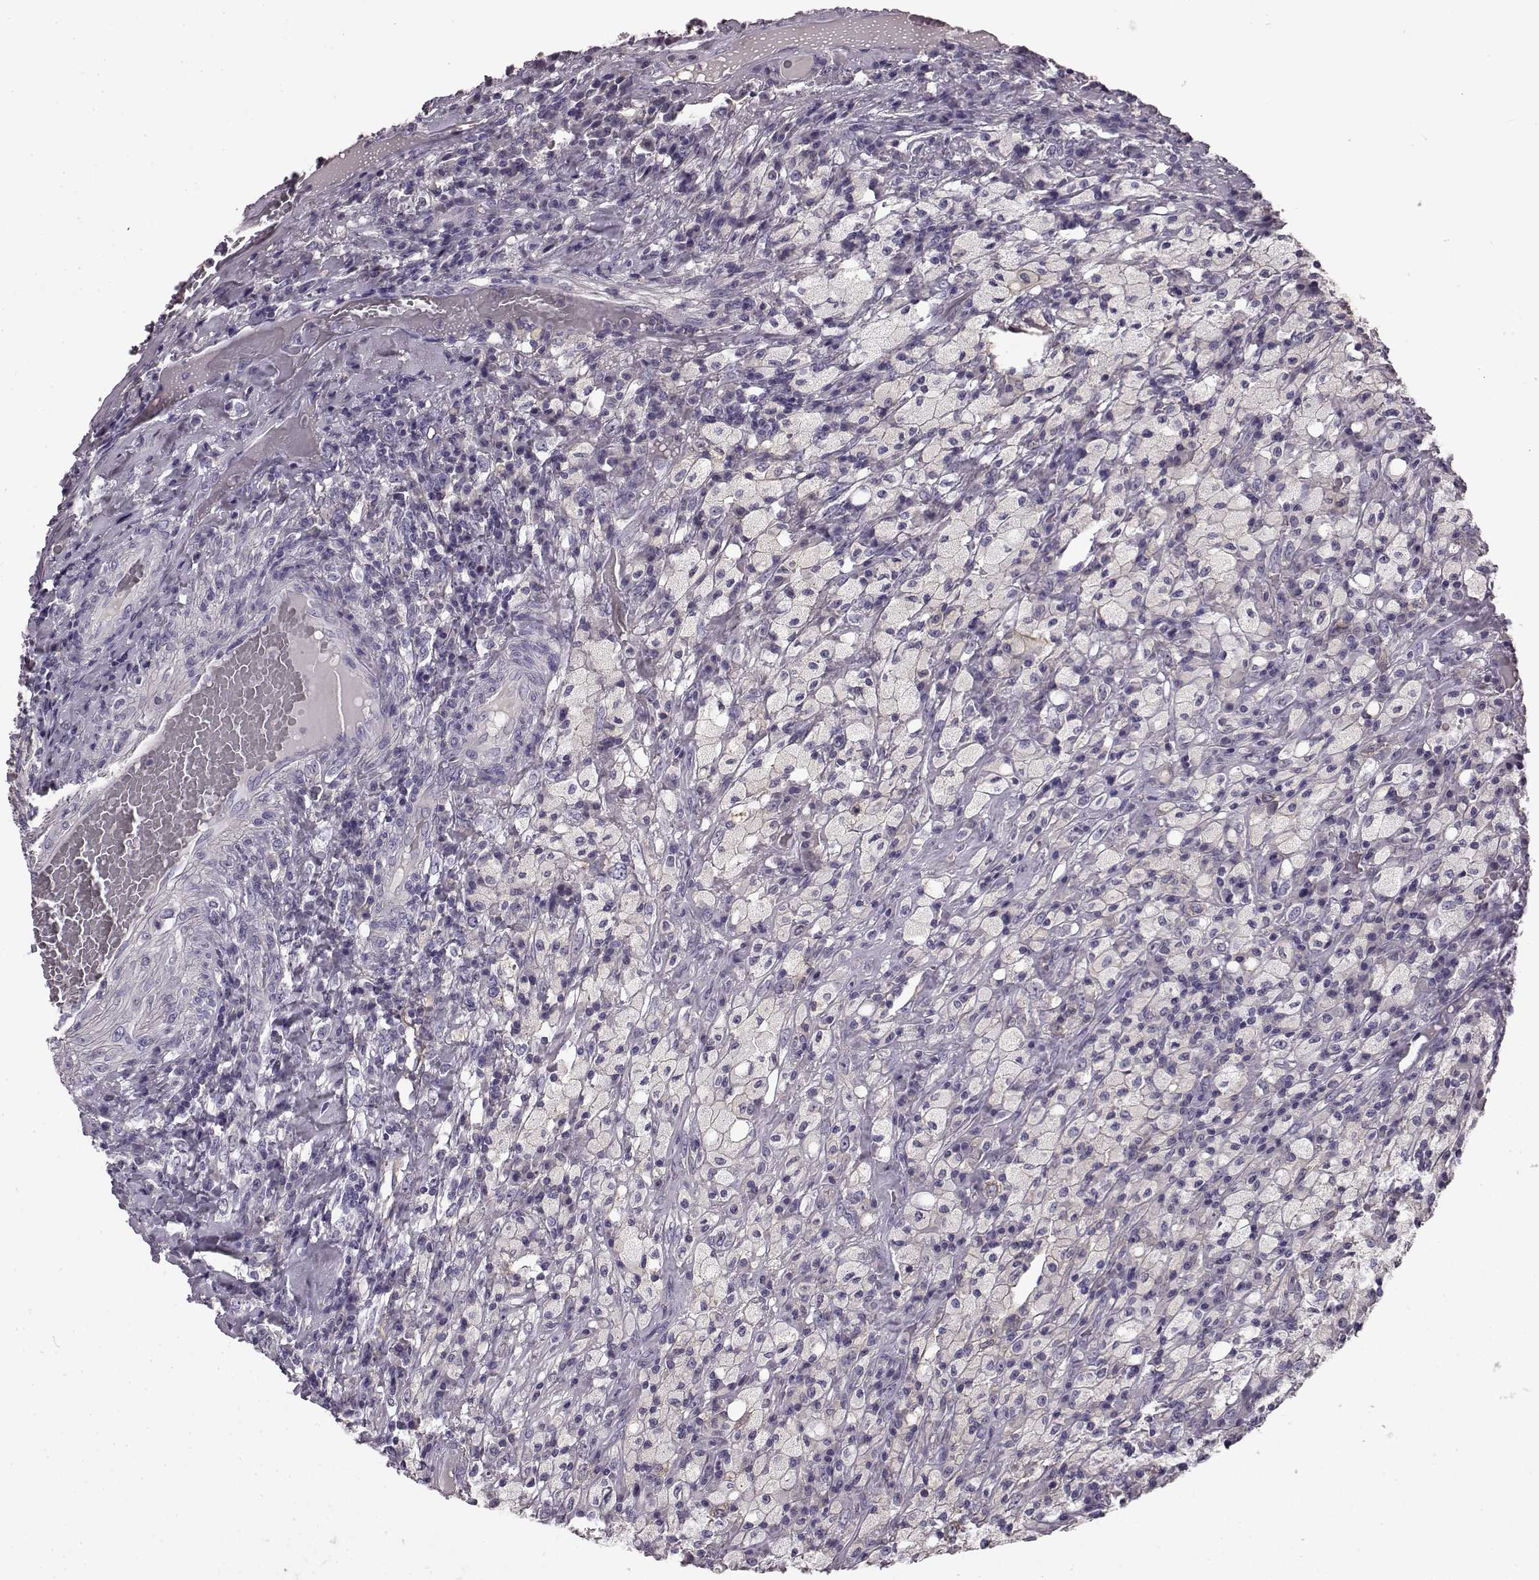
{"staining": {"intensity": "negative", "quantity": "none", "location": "none"}, "tissue": "testis cancer", "cell_type": "Tumor cells", "image_type": "cancer", "snomed": [{"axis": "morphology", "description": "Necrosis, NOS"}, {"axis": "morphology", "description": "Carcinoma, Embryonal, NOS"}, {"axis": "topography", "description": "Testis"}], "caption": "IHC photomicrograph of neoplastic tissue: testis cancer stained with DAB shows no significant protein positivity in tumor cells.", "gene": "KRT85", "patient": {"sex": "male", "age": 19}}